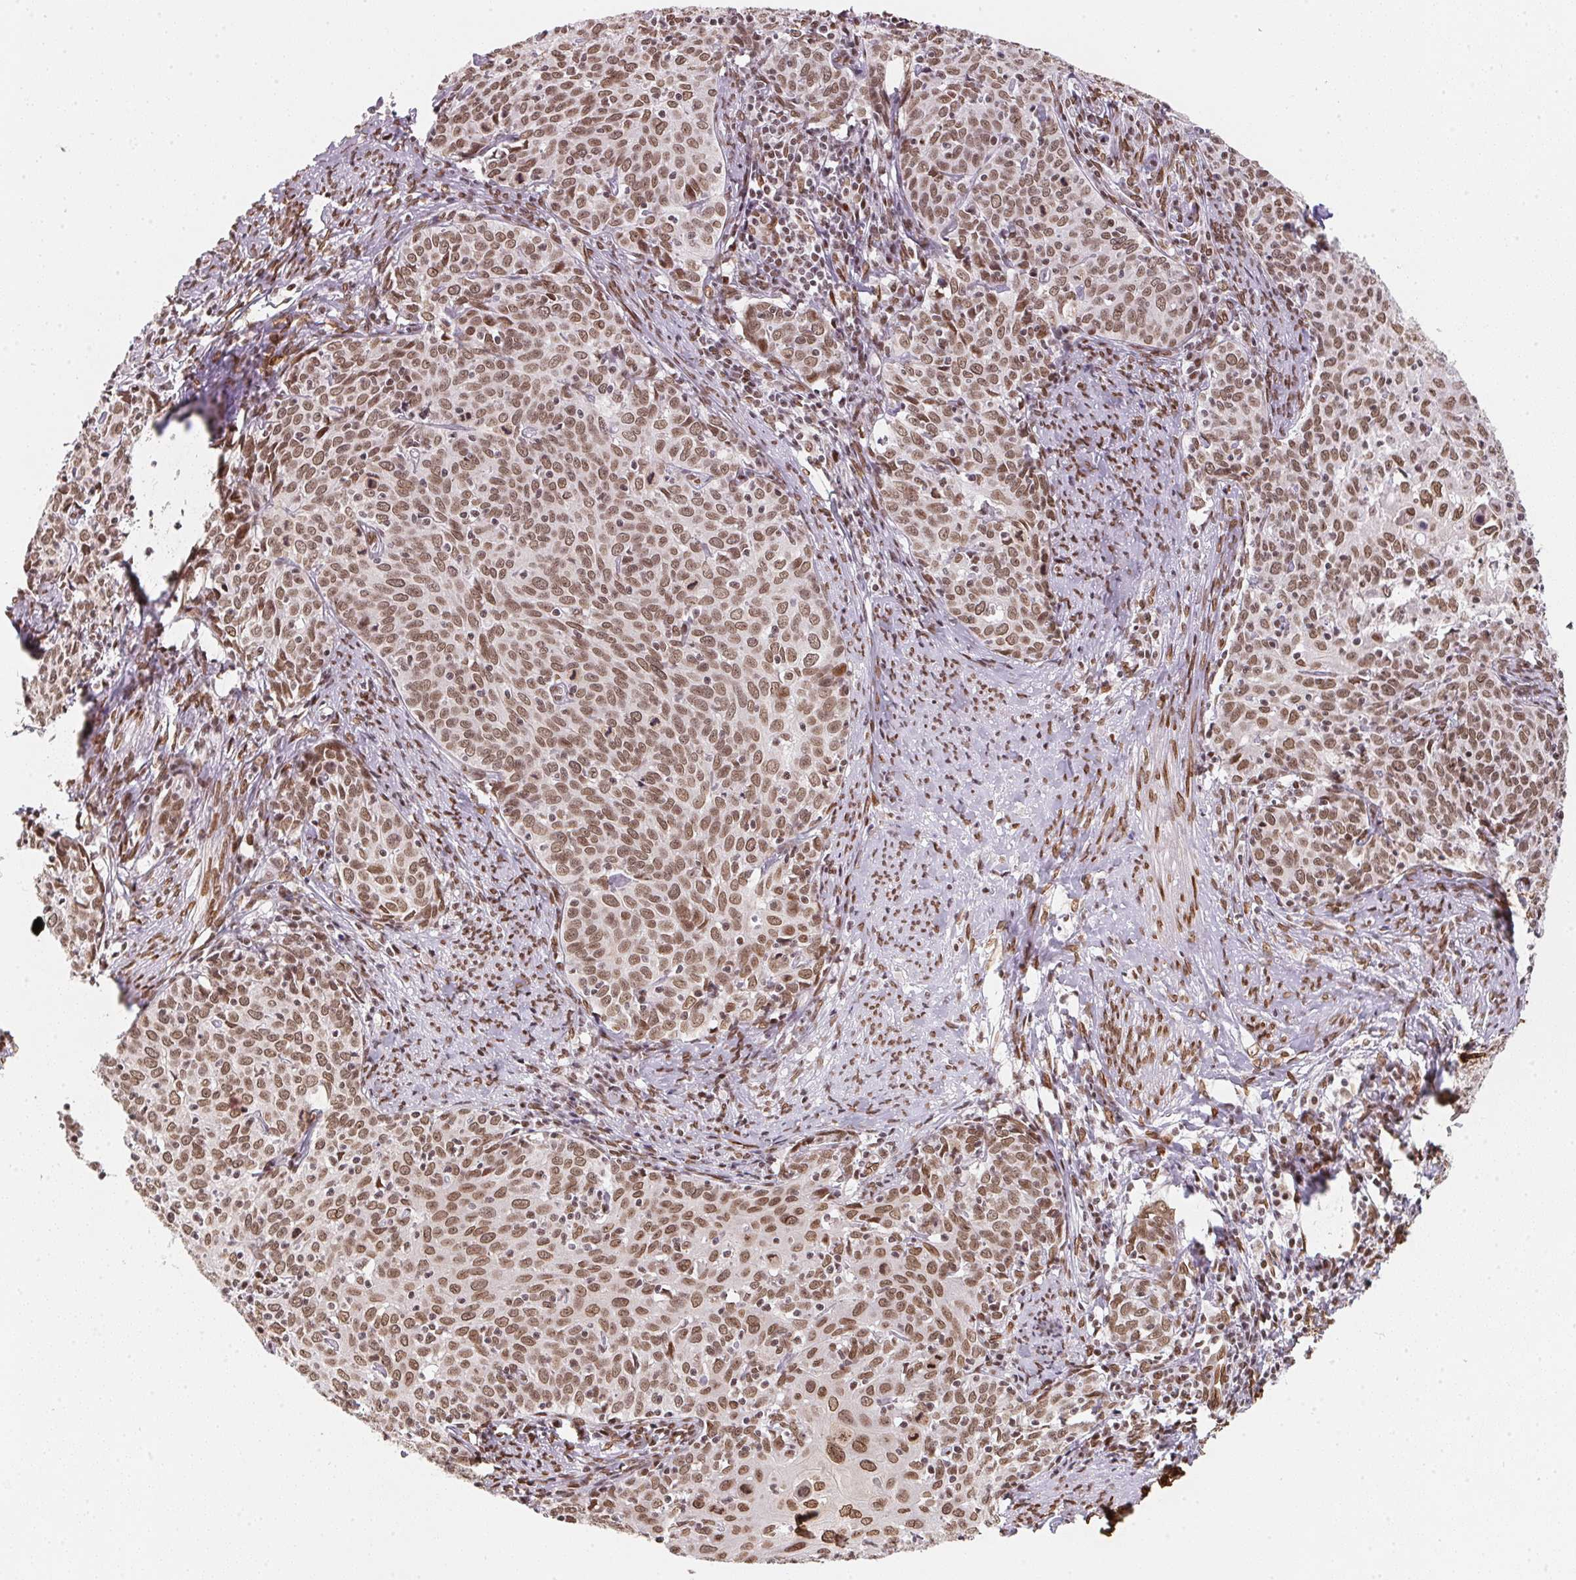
{"staining": {"intensity": "moderate", "quantity": ">75%", "location": "cytoplasmic/membranous,nuclear"}, "tissue": "cervical cancer", "cell_type": "Tumor cells", "image_type": "cancer", "snomed": [{"axis": "morphology", "description": "Squamous cell carcinoma, NOS"}, {"axis": "topography", "description": "Cervix"}], "caption": "This photomicrograph demonstrates IHC staining of human cervical cancer (squamous cell carcinoma), with medium moderate cytoplasmic/membranous and nuclear expression in approximately >75% of tumor cells.", "gene": "SAP30BP", "patient": {"sex": "female", "age": 62}}